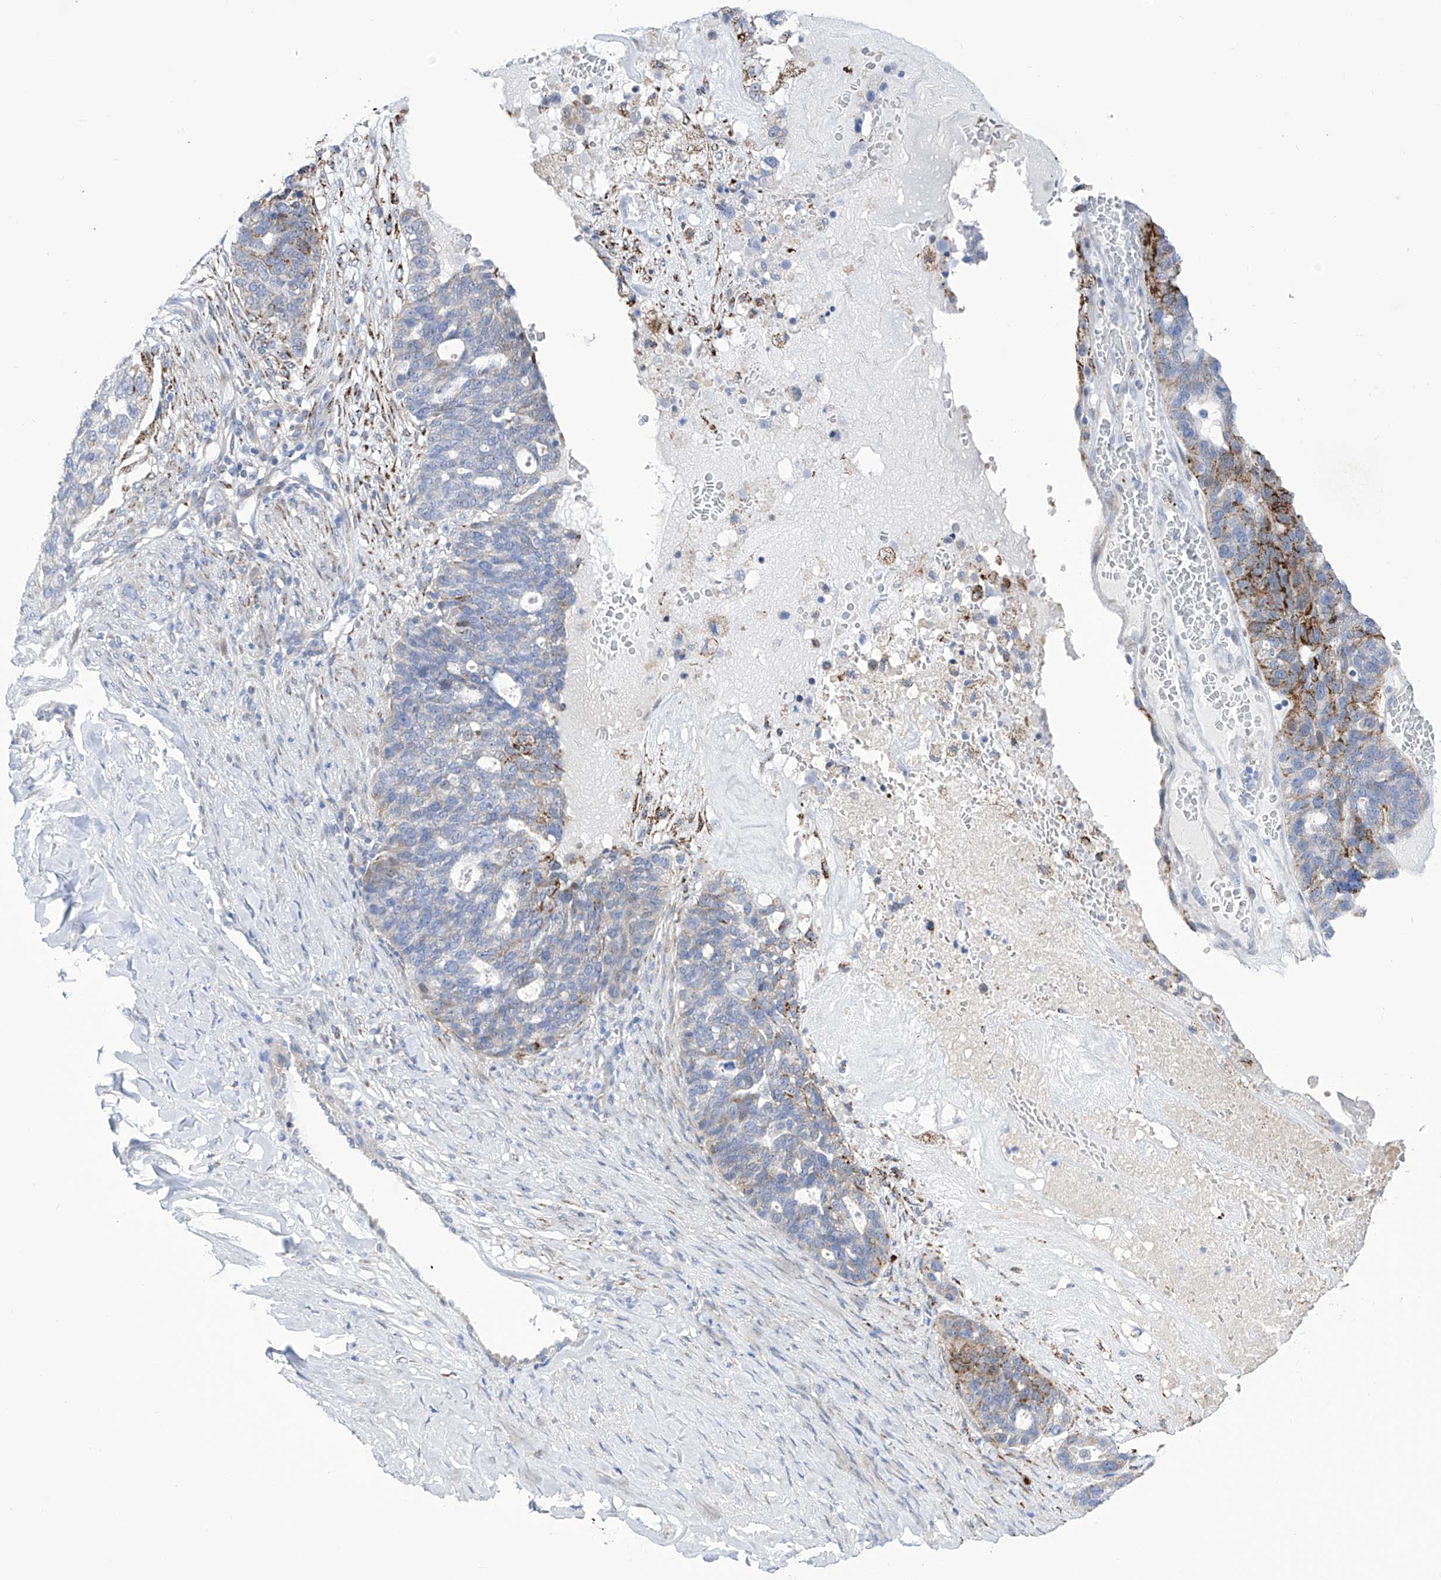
{"staining": {"intensity": "moderate", "quantity": "<25%", "location": "cytoplasmic/membranous"}, "tissue": "ovarian cancer", "cell_type": "Tumor cells", "image_type": "cancer", "snomed": [{"axis": "morphology", "description": "Cystadenocarcinoma, serous, NOS"}, {"axis": "topography", "description": "Ovary"}], "caption": "Immunohistochemistry (IHC) of human serous cystadenocarcinoma (ovarian) demonstrates low levels of moderate cytoplasmic/membranous expression in approximately <25% of tumor cells. Nuclei are stained in blue.", "gene": "C1orf87", "patient": {"sex": "female", "age": 59}}